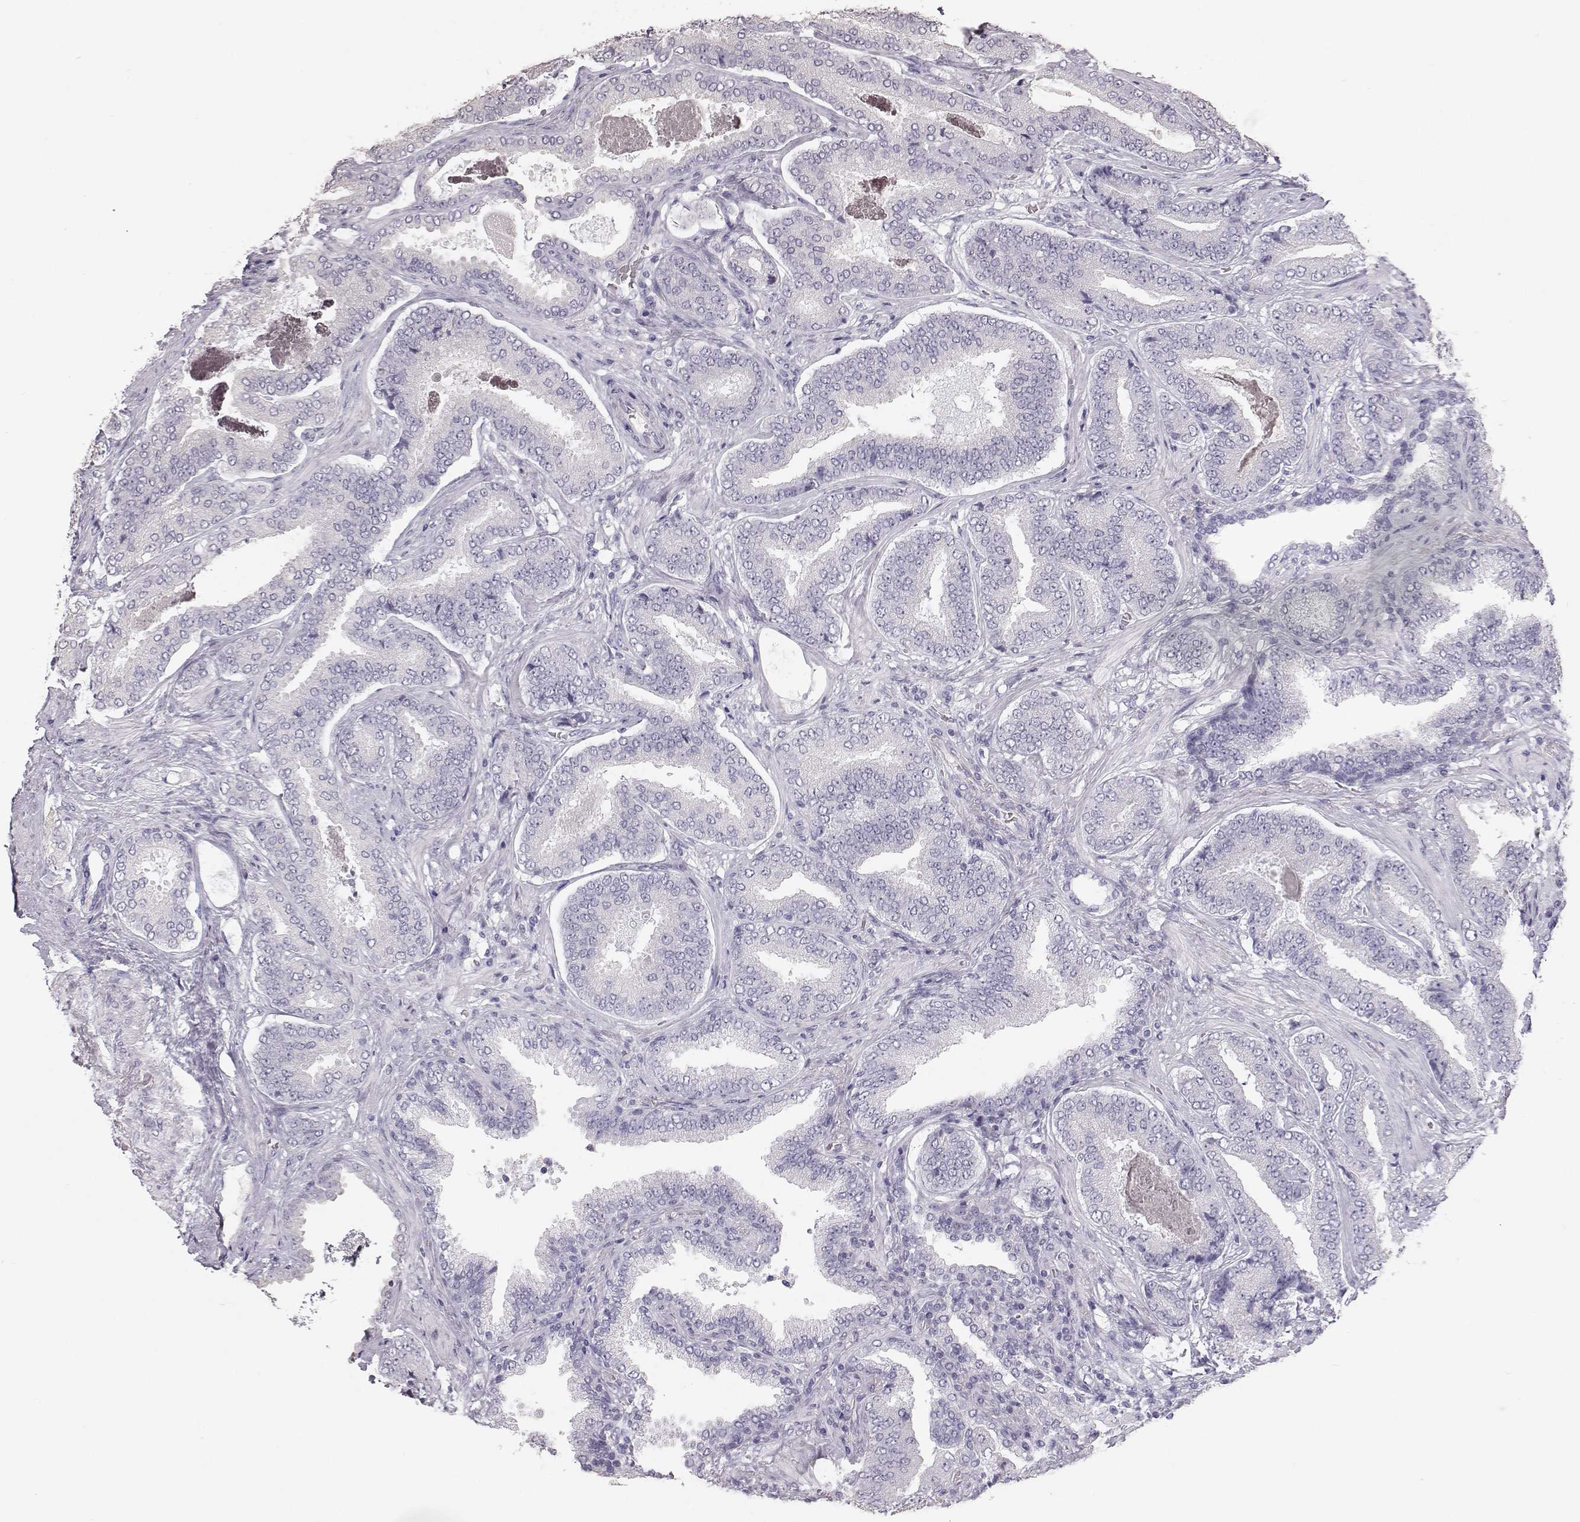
{"staining": {"intensity": "negative", "quantity": "none", "location": "none"}, "tissue": "prostate cancer", "cell_type": "Tumor cells", "image_type": "cancer", "snomed": [{"axis": "morphology", "description": "Adenocarcinoma, NOS"}, {"axis": "topography", "description": "Prostate"}], "caption": "Tumor cells show no significant expression in adenocarcinoma (prostate).", "gene": "KRT33A", "patient": {"sex": "male", "age": 64}}